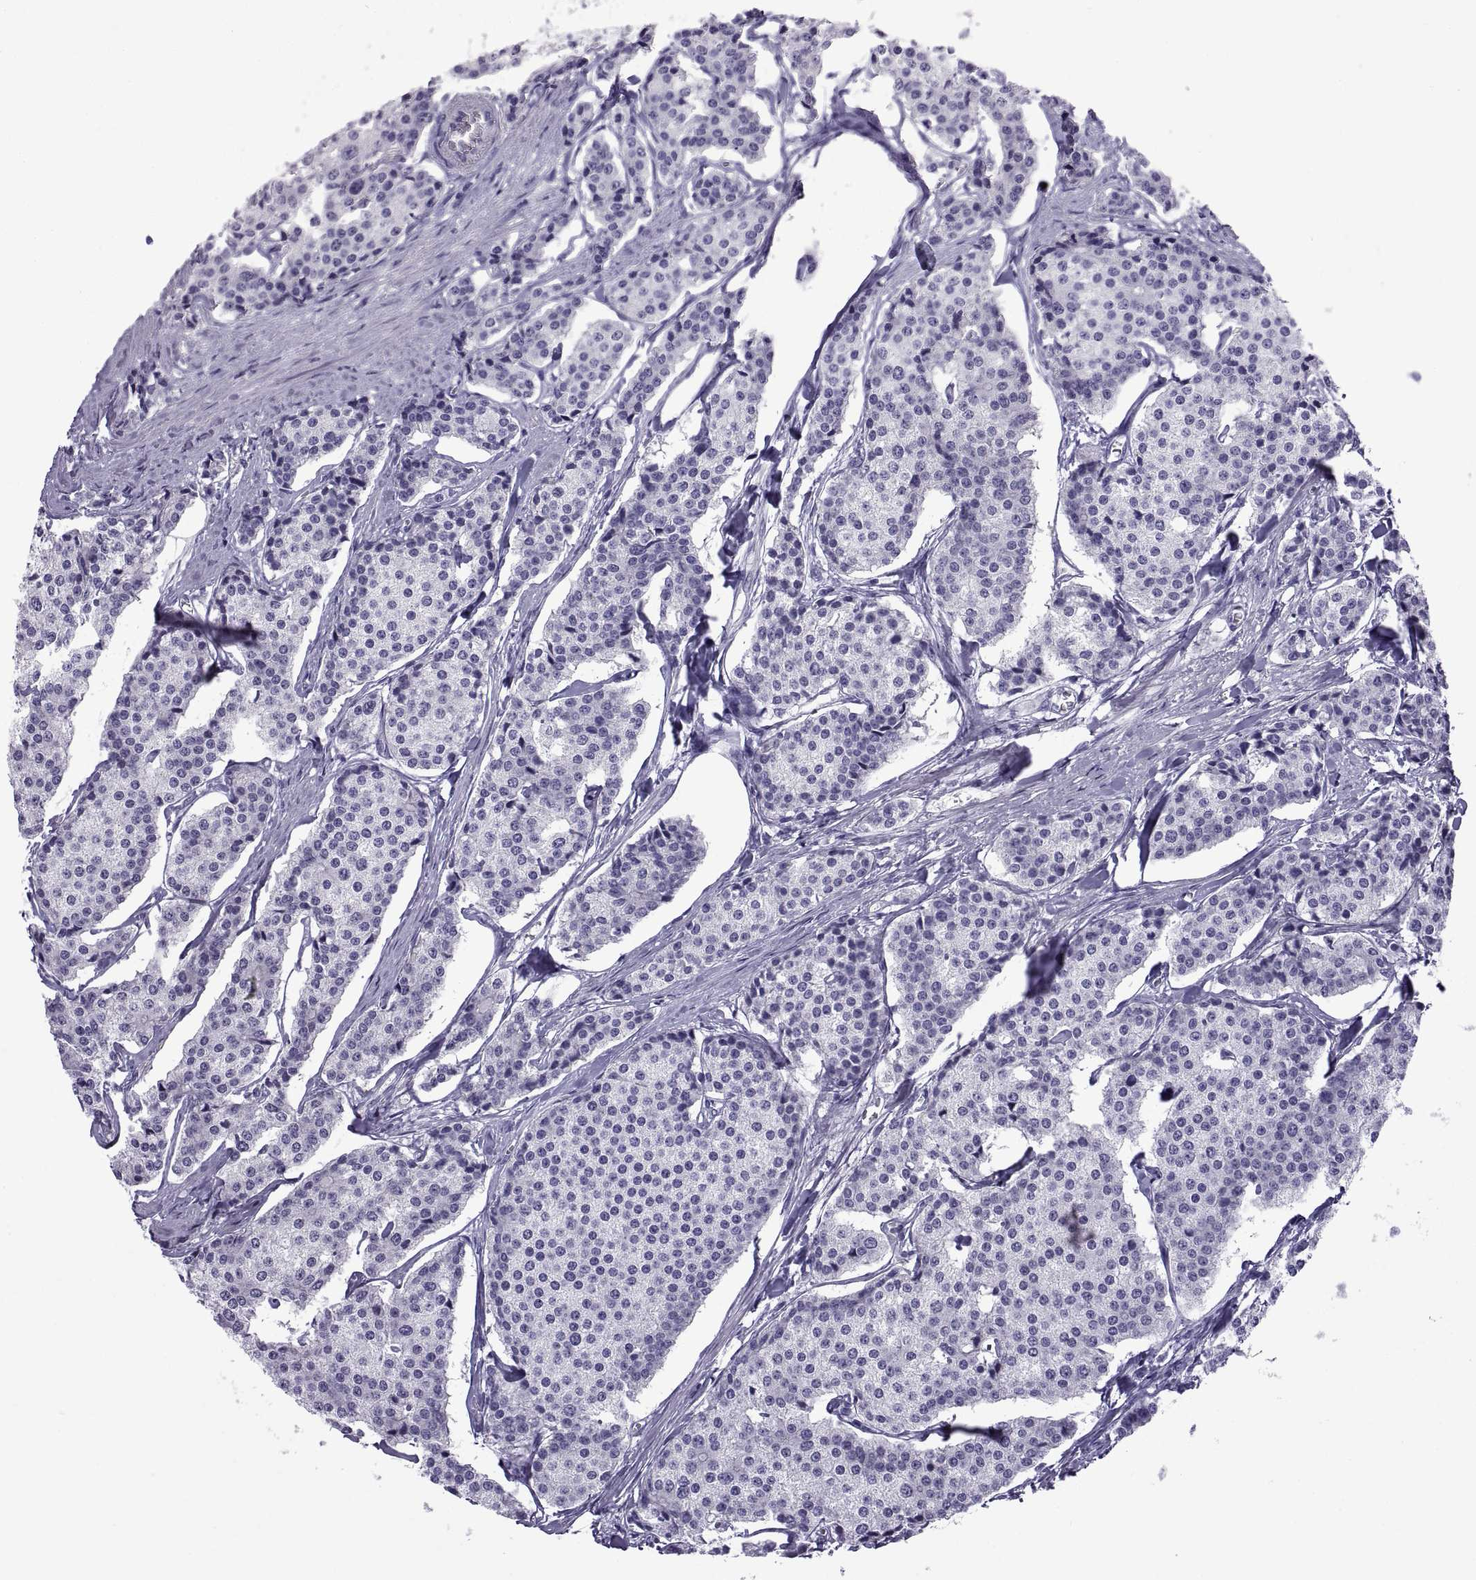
{"staining": {"intensity": "negative", "quantity": "none", "location": "none"}, "tissue": "carcinoid", "cell_type": "Tumor cells", "image_type": "cancer", "snomed": [{"axis": "morphology", "description": "Carcinoid, malignant, NOS"}, {"axis": "topography", "description": "Small intestine"}], "caption": "Tumor cells show no significant staining in carcinoid.", "gene": "SPDYE1", "patient": {"sex": "female", "age": 65}}